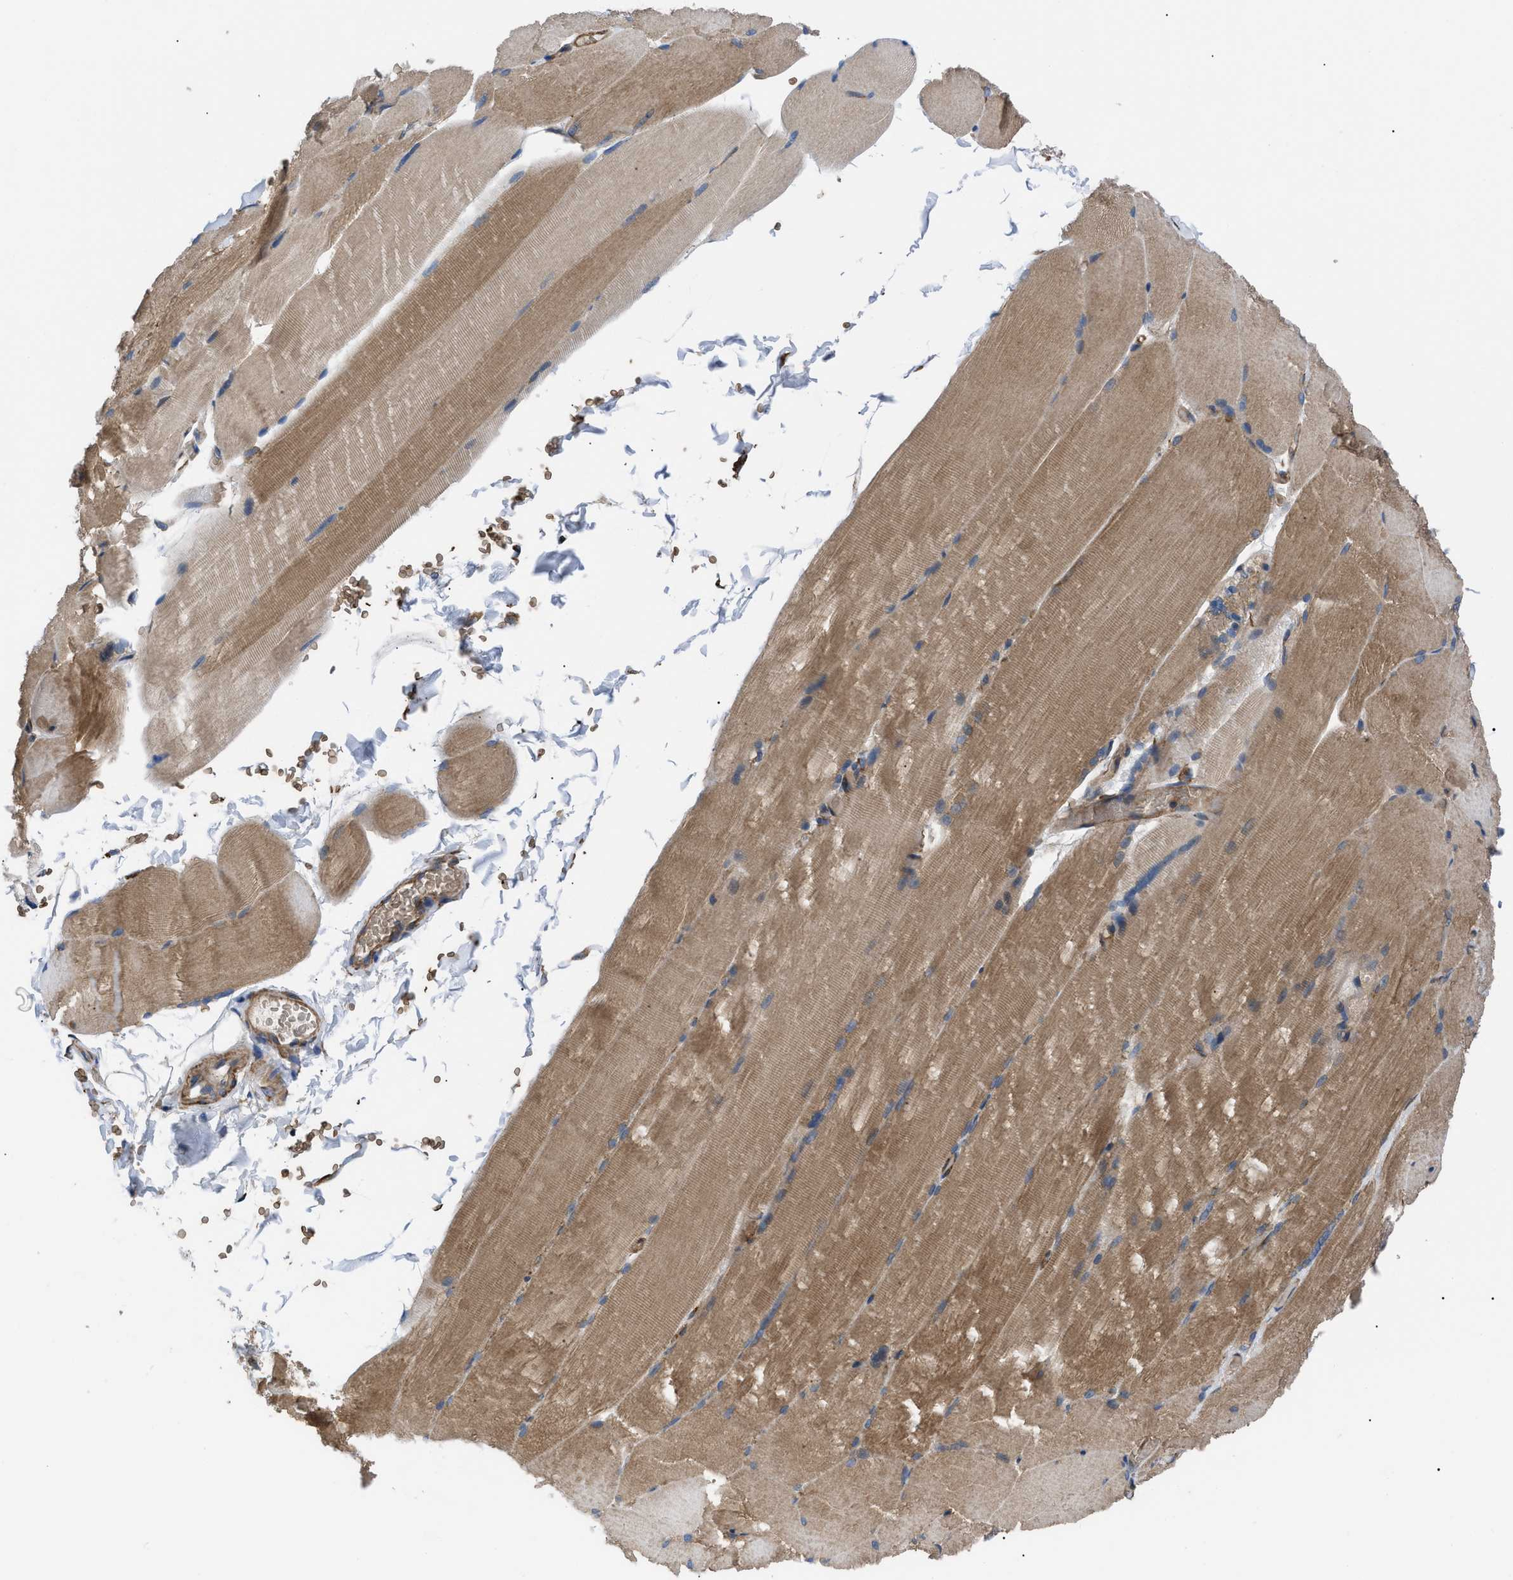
{"staining": {"intensity": "moderate", "quantity": ">75%", "location": "cytoplasmic/membranous"}, "tissue": "skeletal muscle", "cell_type": "Myocytes", "image_type": "normal", "snomed": [{"axis": "morphology", "description": "Normal tissue, NOS"}, {"axis": "topography", "description": "Skin"}, {"axis": "topography", "description": "Skeletal muscle"}], "caption": "This image reveals benign skeletal muscle stained with immunohistochemistry (IHC) to label a protein in brown. The cytoplasmic/membranous of myocytes show moderate positivity for the protein. Nuclei are counter-stained blue.", "gene": "MYO10", "patient": {"sex": "male", "age": 83}}